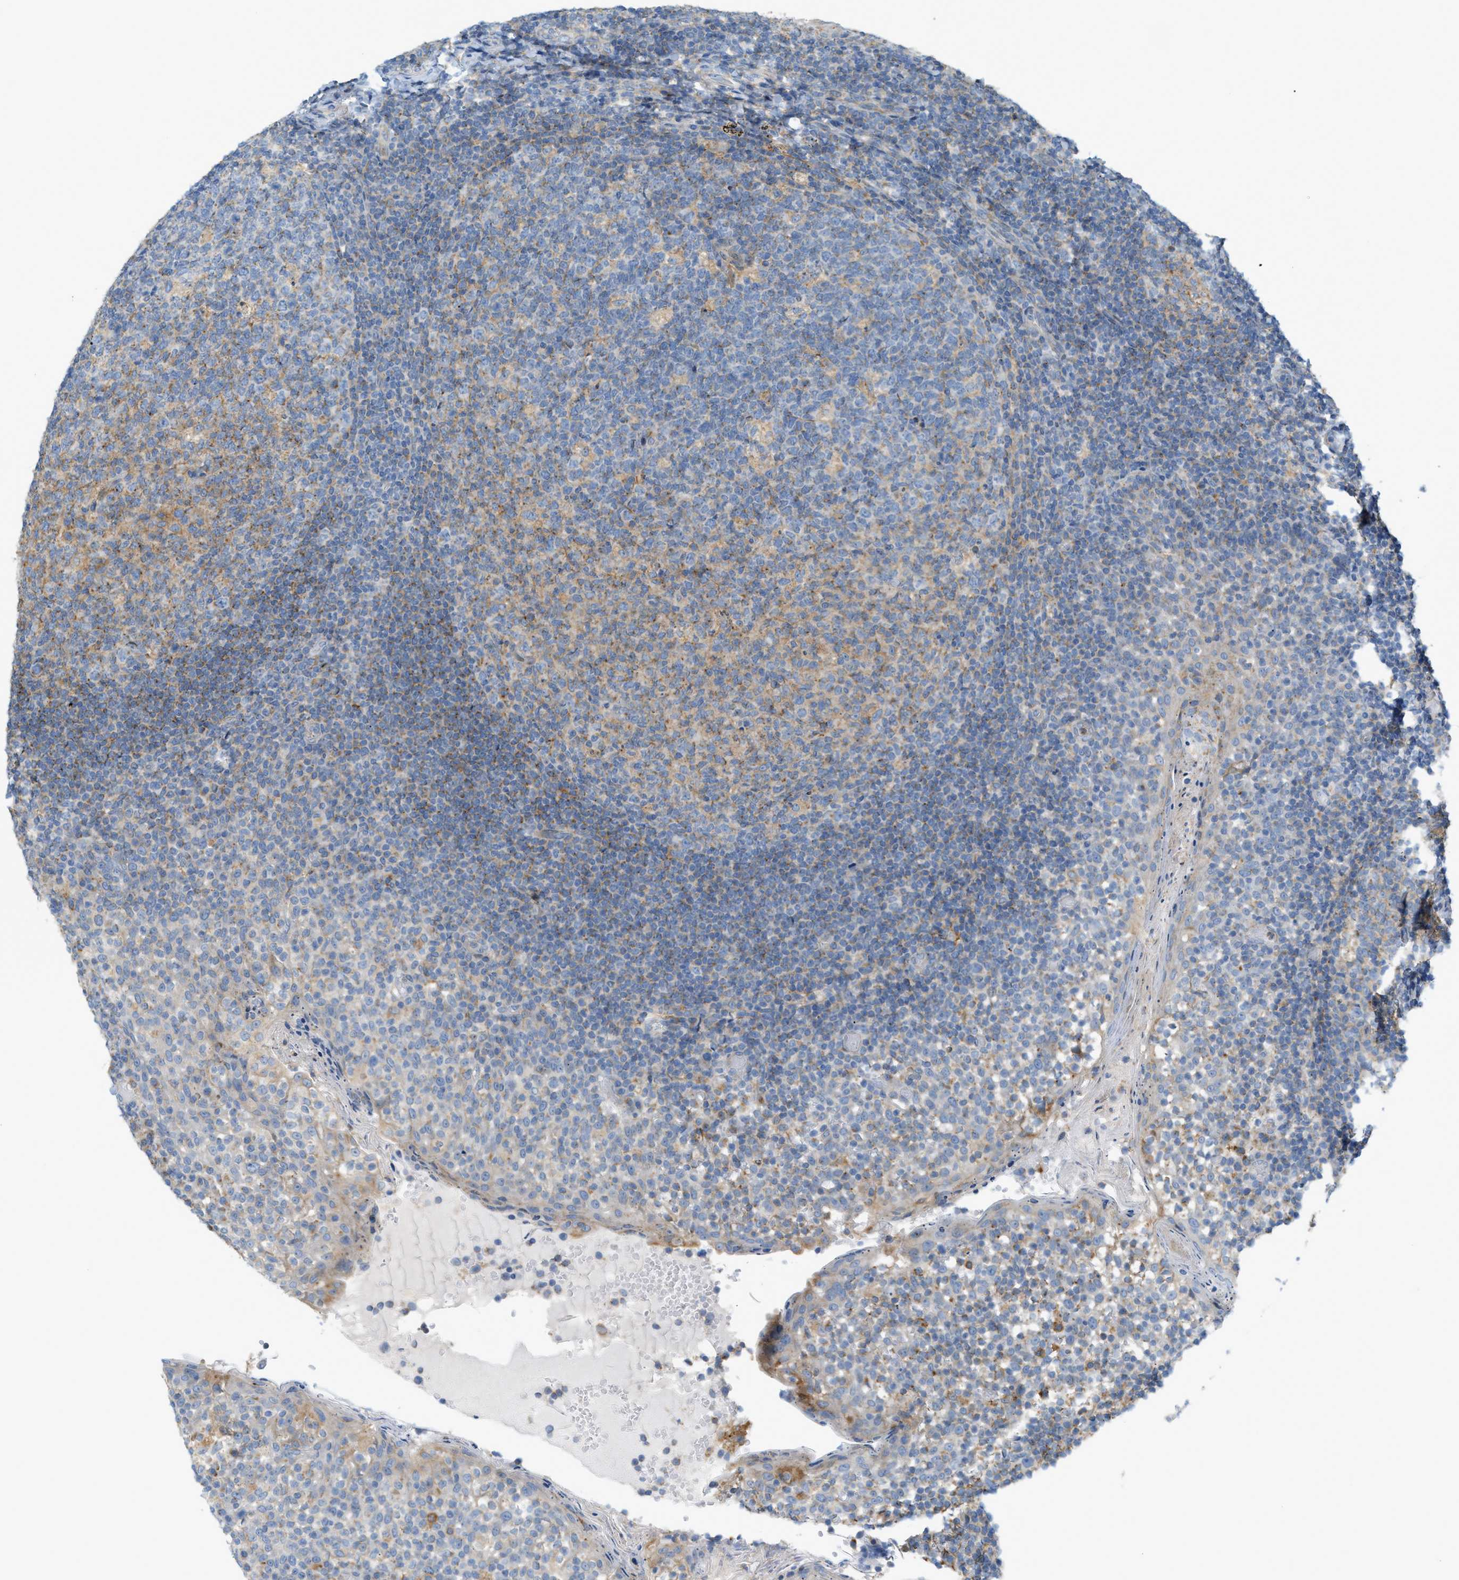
{"staining": {"intensity": "weak", "quantity": "25%-75%", "location": "cytoplasmic/membranous"}, "tissue": "tonsil", "cell_type": "Germinal center cells", "image_type": "normal", "snomed": [{"axis": "morphology", "description": "Normal tissue, NOS"}, {"axis": "topography", "description": "Tonsil"}], "caption": "DAB (3,3'-diaminobenzidine) immunohistochemical staining of normal human tonsil shows weak cytoplasmic/membranous protein positivity in about 25%-75% of germinal center cells. (brown staining indicates protein expression, while blue staining denotes nuclei).", "gene": "LMBRD1", "patient": {"sex": "female", "age": 19}}